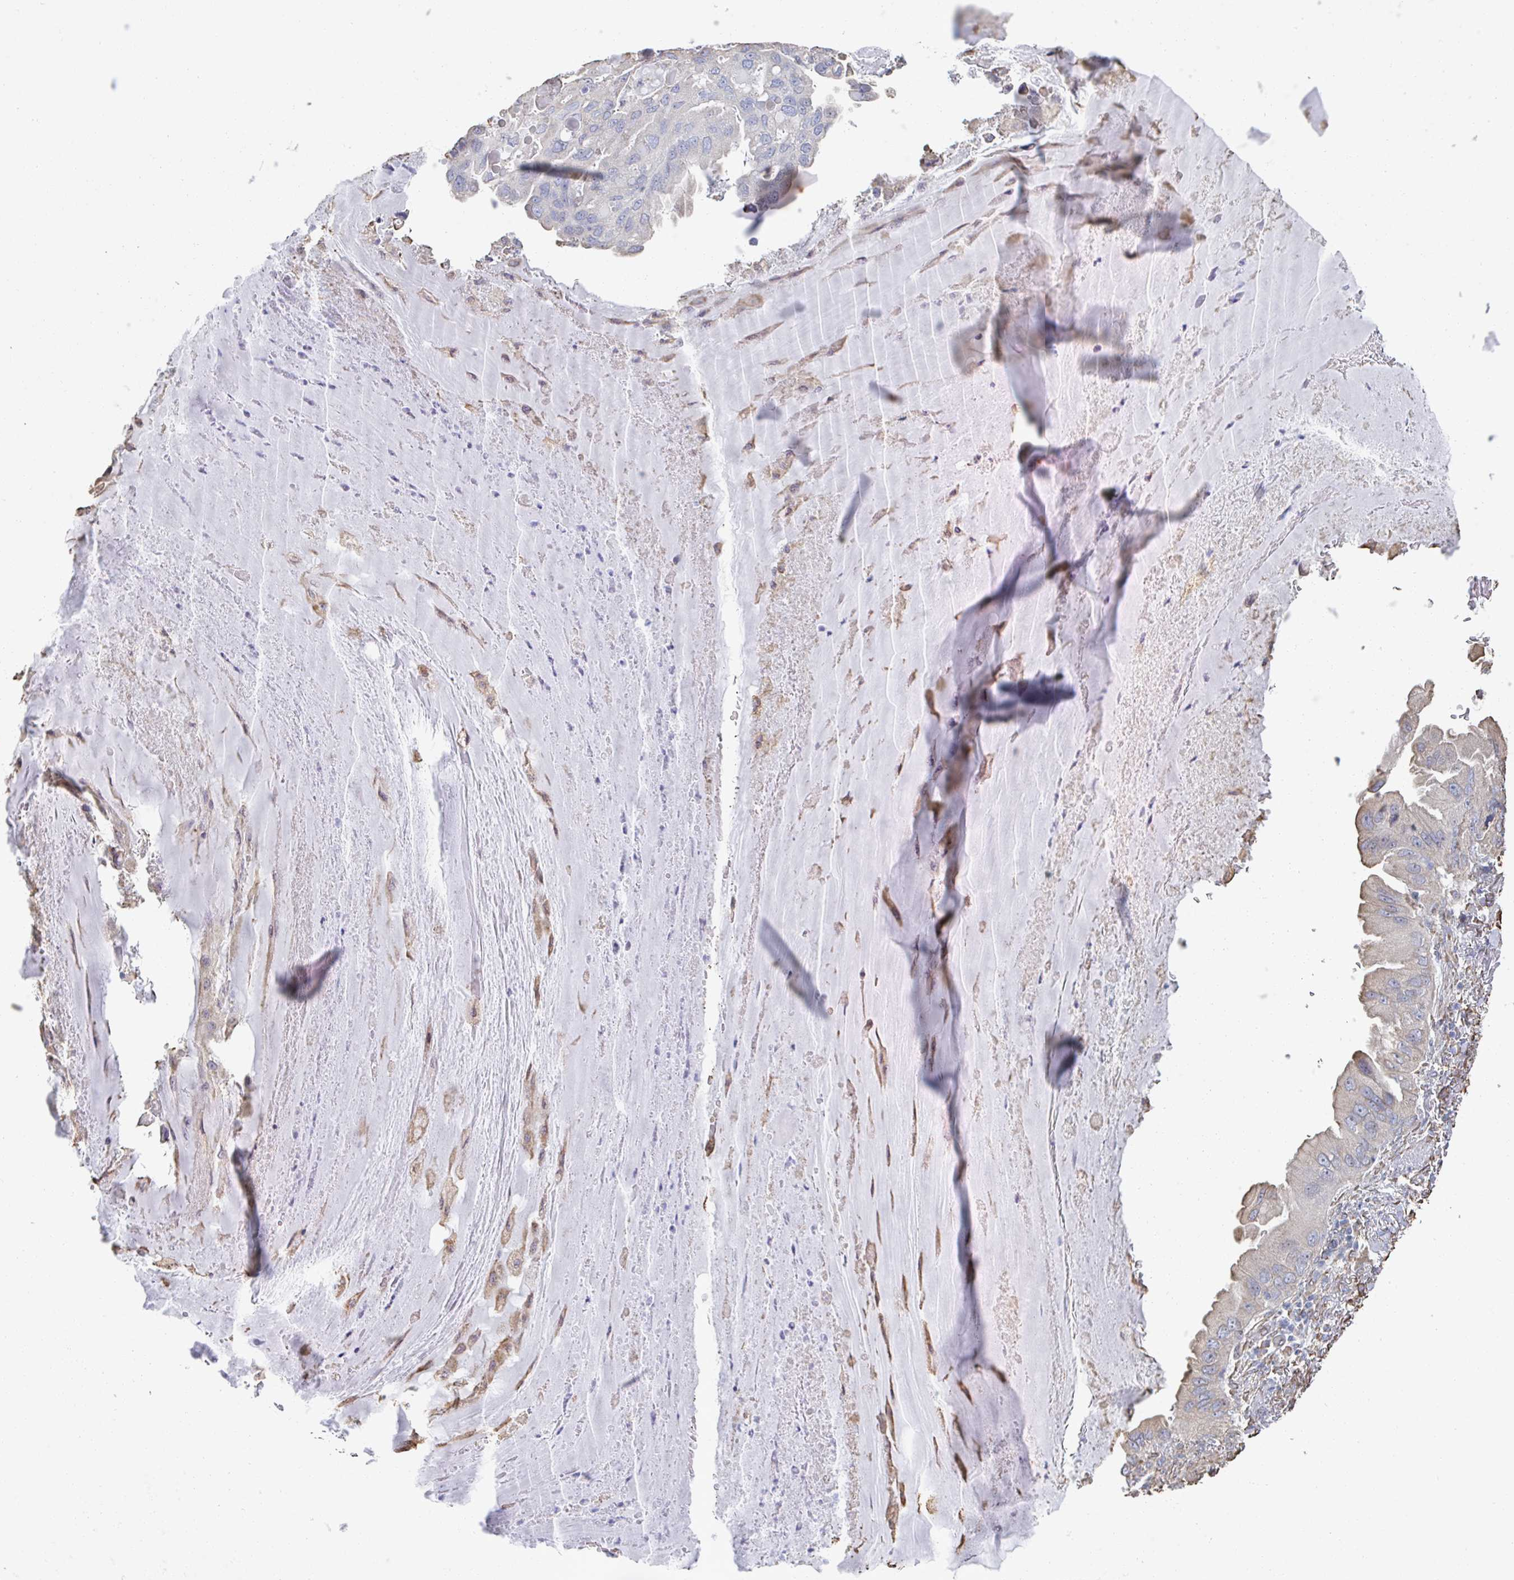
{"staining": {"intensity": "moderate", "quantity": "<25%", "location": "cytoplasmic/membranous"}, "tissue": "lung cancer", "cell_type": "Tumor cells", "image_type": "cancer", "snomed": [{"axis": "morphology", "description": "Adenocarcinoma, NOS"}, {"axis": "topography", "description": "Lung"}], "caption": "Immunohistochemistry photomicrograph of neoplastic tissue: human adenocarcinoma (lung) stained using IHC displays low levels of moderate protein expression localized specifically in the cytoplasmic/membranous of tumor cells, appearing as a cytoplasmic/membranous brown color.", "gene": "RAB5IF", "patient": {"sex": "female", "age": 69}}